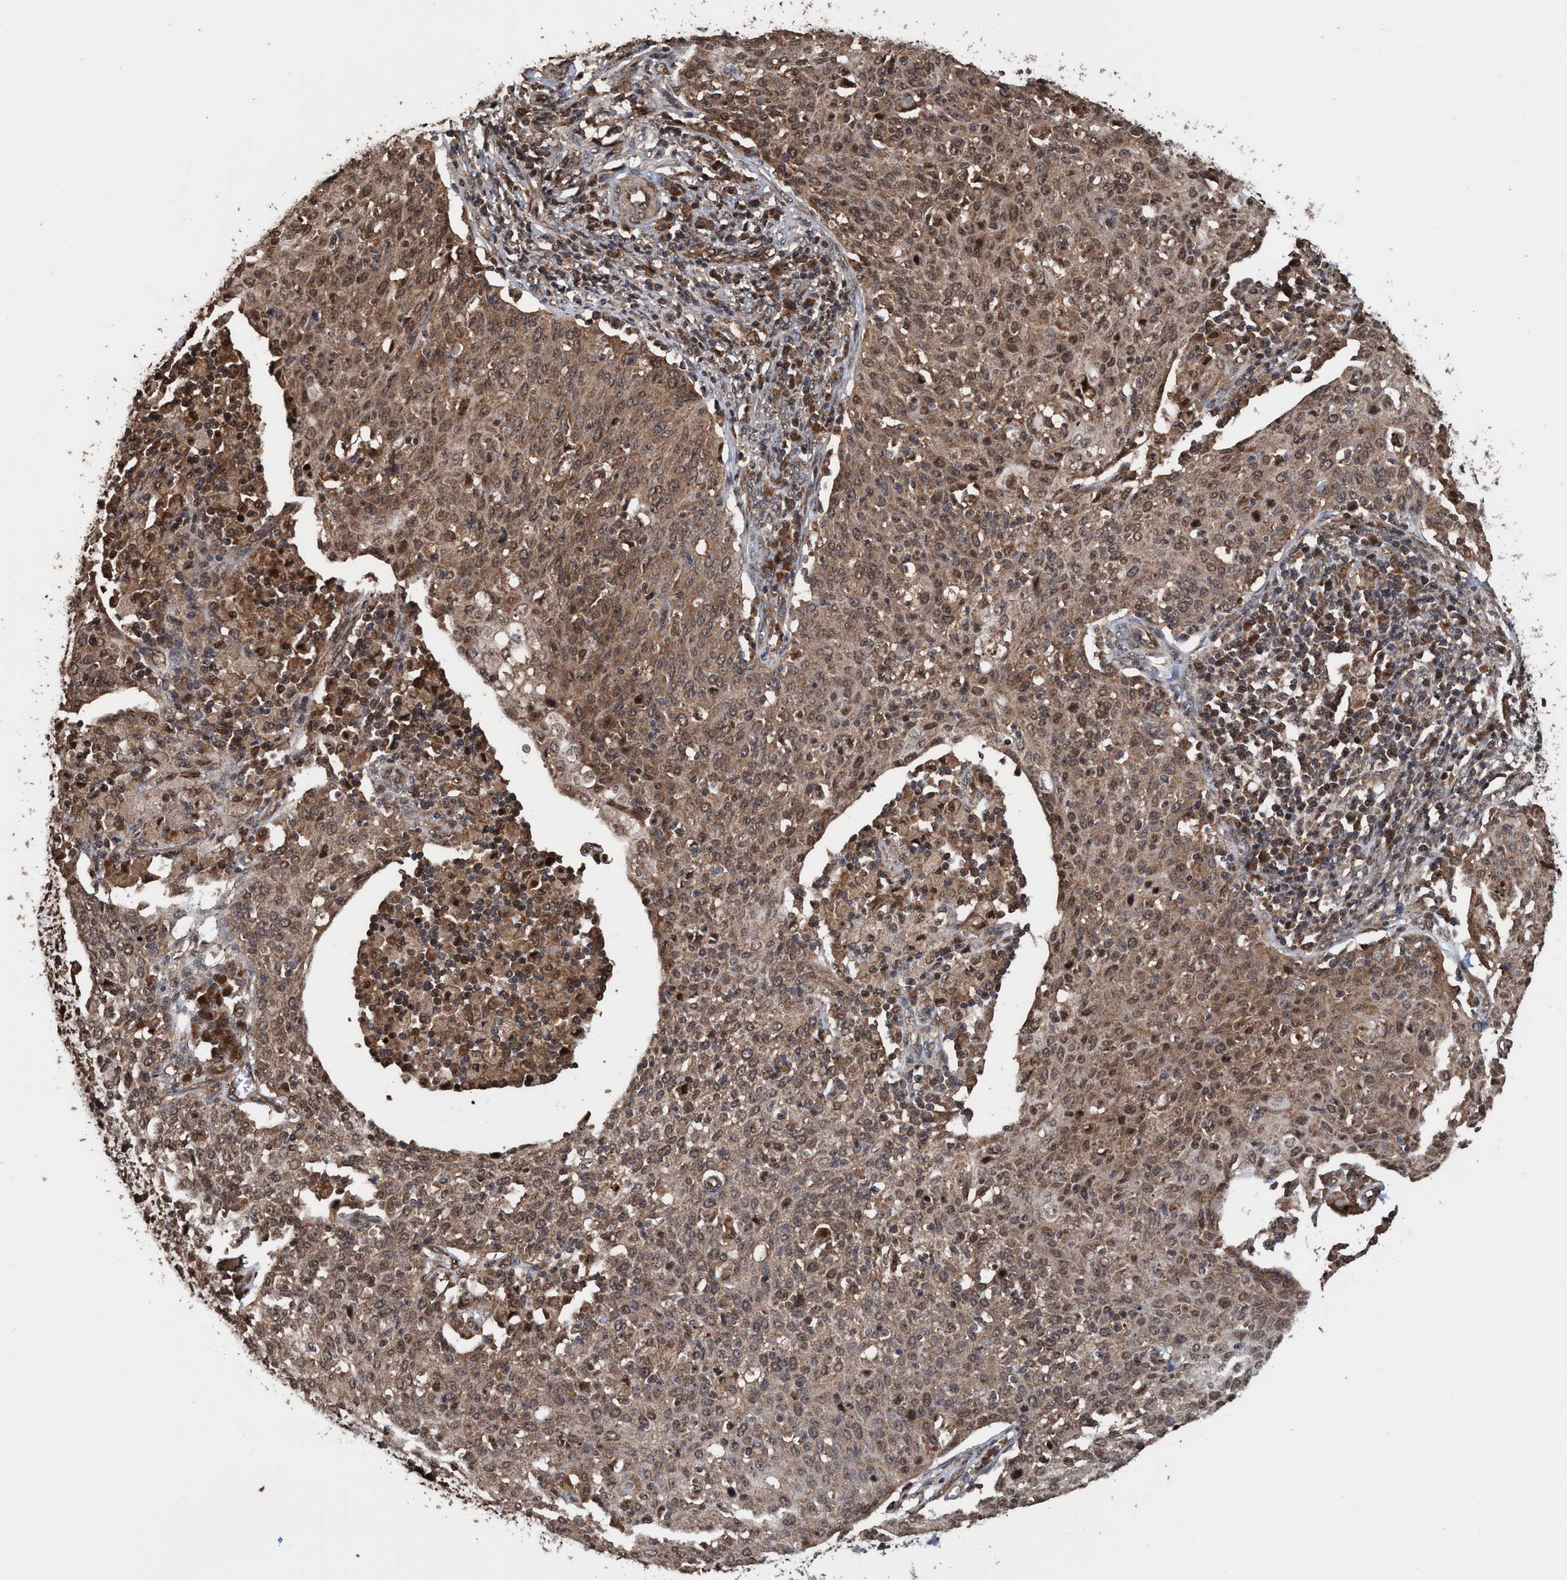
{"staining": {"intensity": "moderate", "quantity": ">75%", "location": "cytoplasmic/membranous,nuclear"}, "tissue": "cervical cancer", "cell_type": "Tumor cells", "image_type": "cancer", "snomed": [{"axis": "morphology", "description": "Squamous cell carcinoma, NOS"}, {"axis": "topography", "description": "Cervix"}], "caption": "This photomicrograph demonstrates cervical squamous cell carcinoma stained with IHC to label a protein in brown. The cytoplasmic/membranous and nuclear of tumor cells show moderate positivity for the protein. Nuclei are counter-stained blue.", "gene": "TRPC7", "patient": {"sex": "female", "age": 38}}